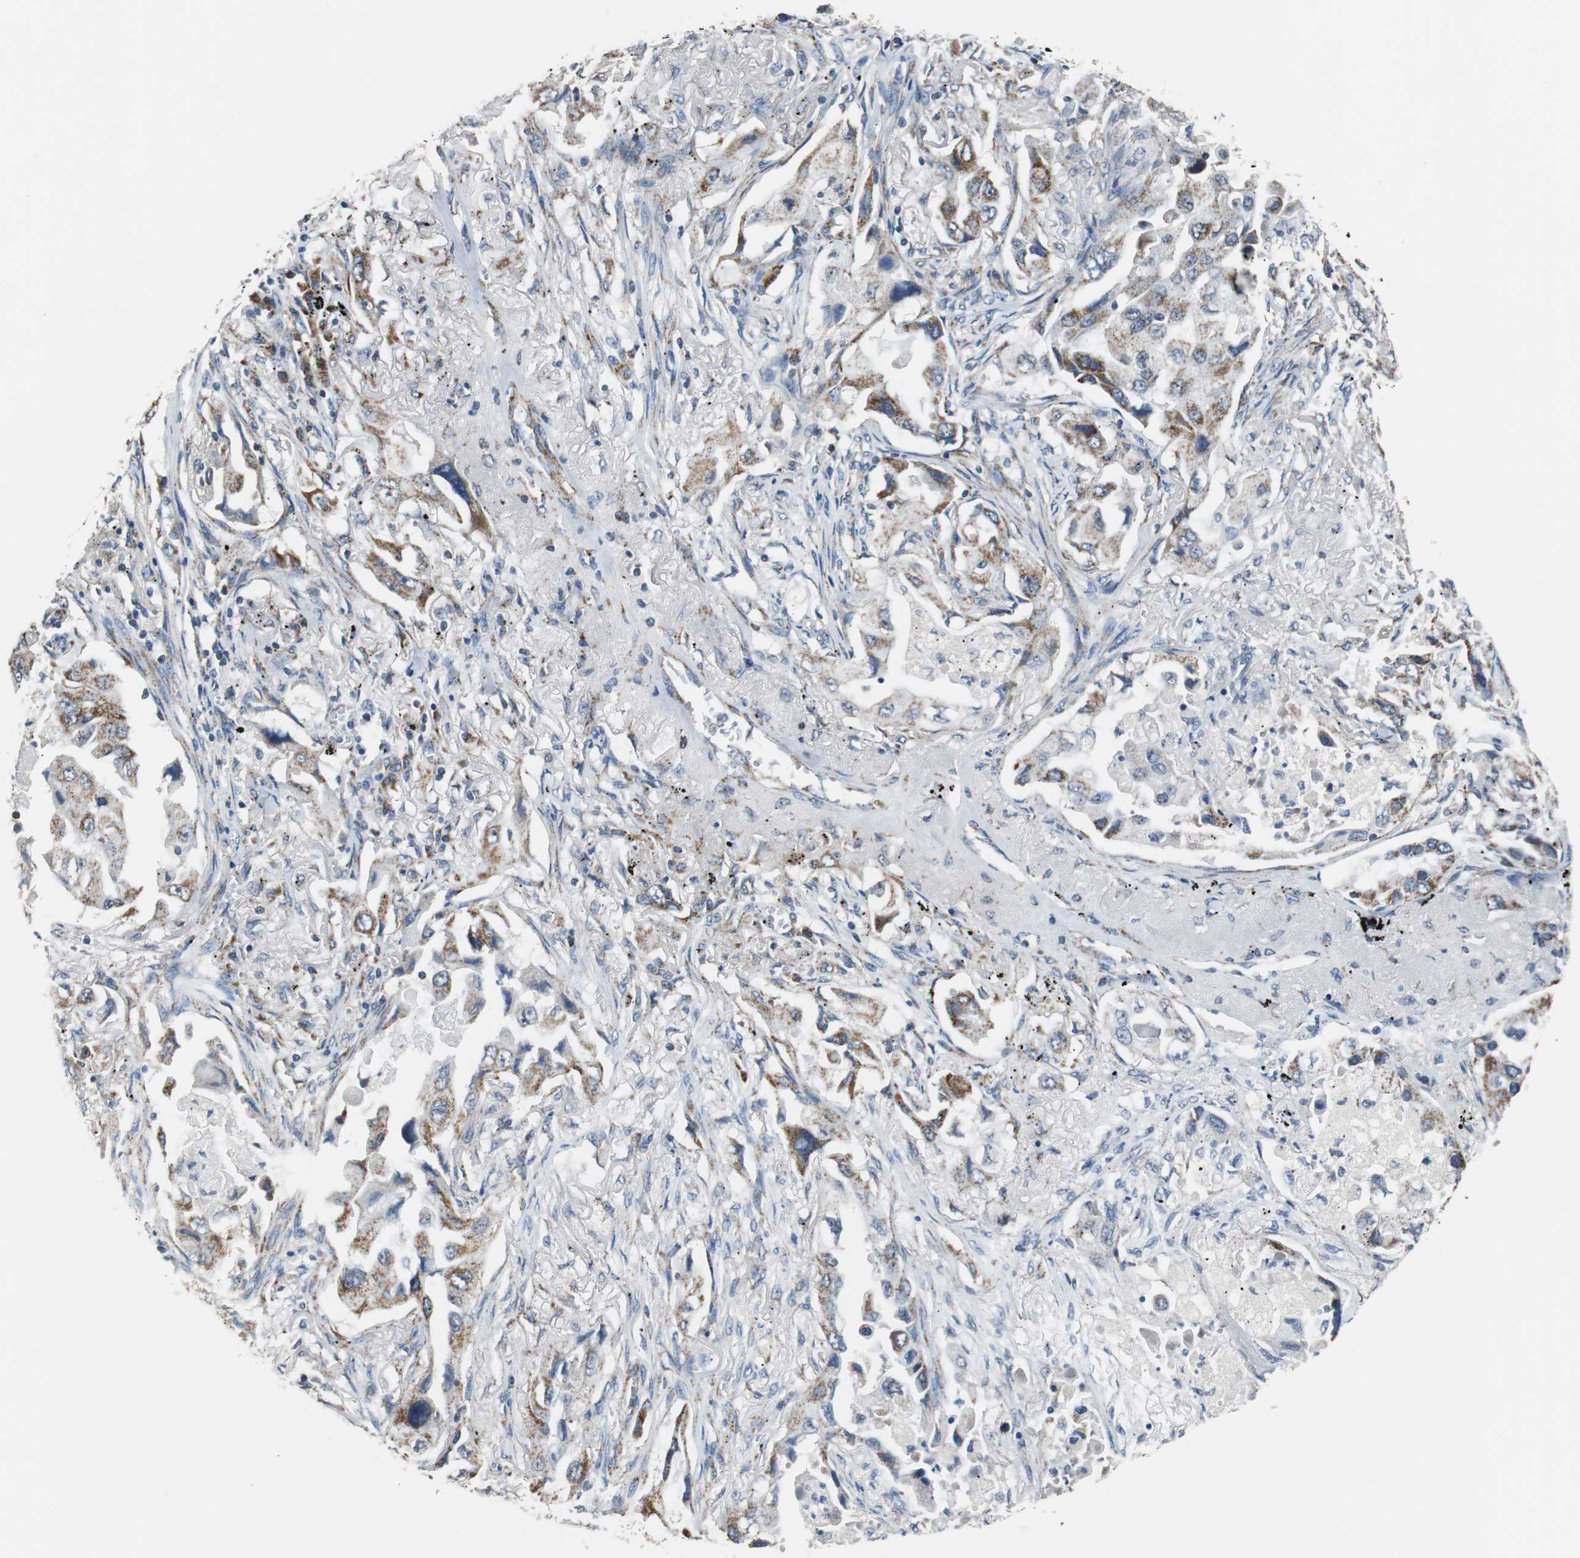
{"staining": {"intensity": "strong", "quantity": ">75%", "location": "cytoplasmic/membranous"}, "tissue": "lung cancer", "cell_type": "Tumor cells", "image_type": "cancer", "snomed": [{"axis": "morphology", "description": "Adenocarcinoma, NOS"}, {"axis": "topography", "description": "Lung"}], "caption": "A micrograph showing strong cytoplasmic/membranous staining in approximately >75% of tumor cells in lung cancer, as visualized by brown immunohistochemical staining.", "gene": "PITRM1", "patient": {"sex": "female", "age": 65}}